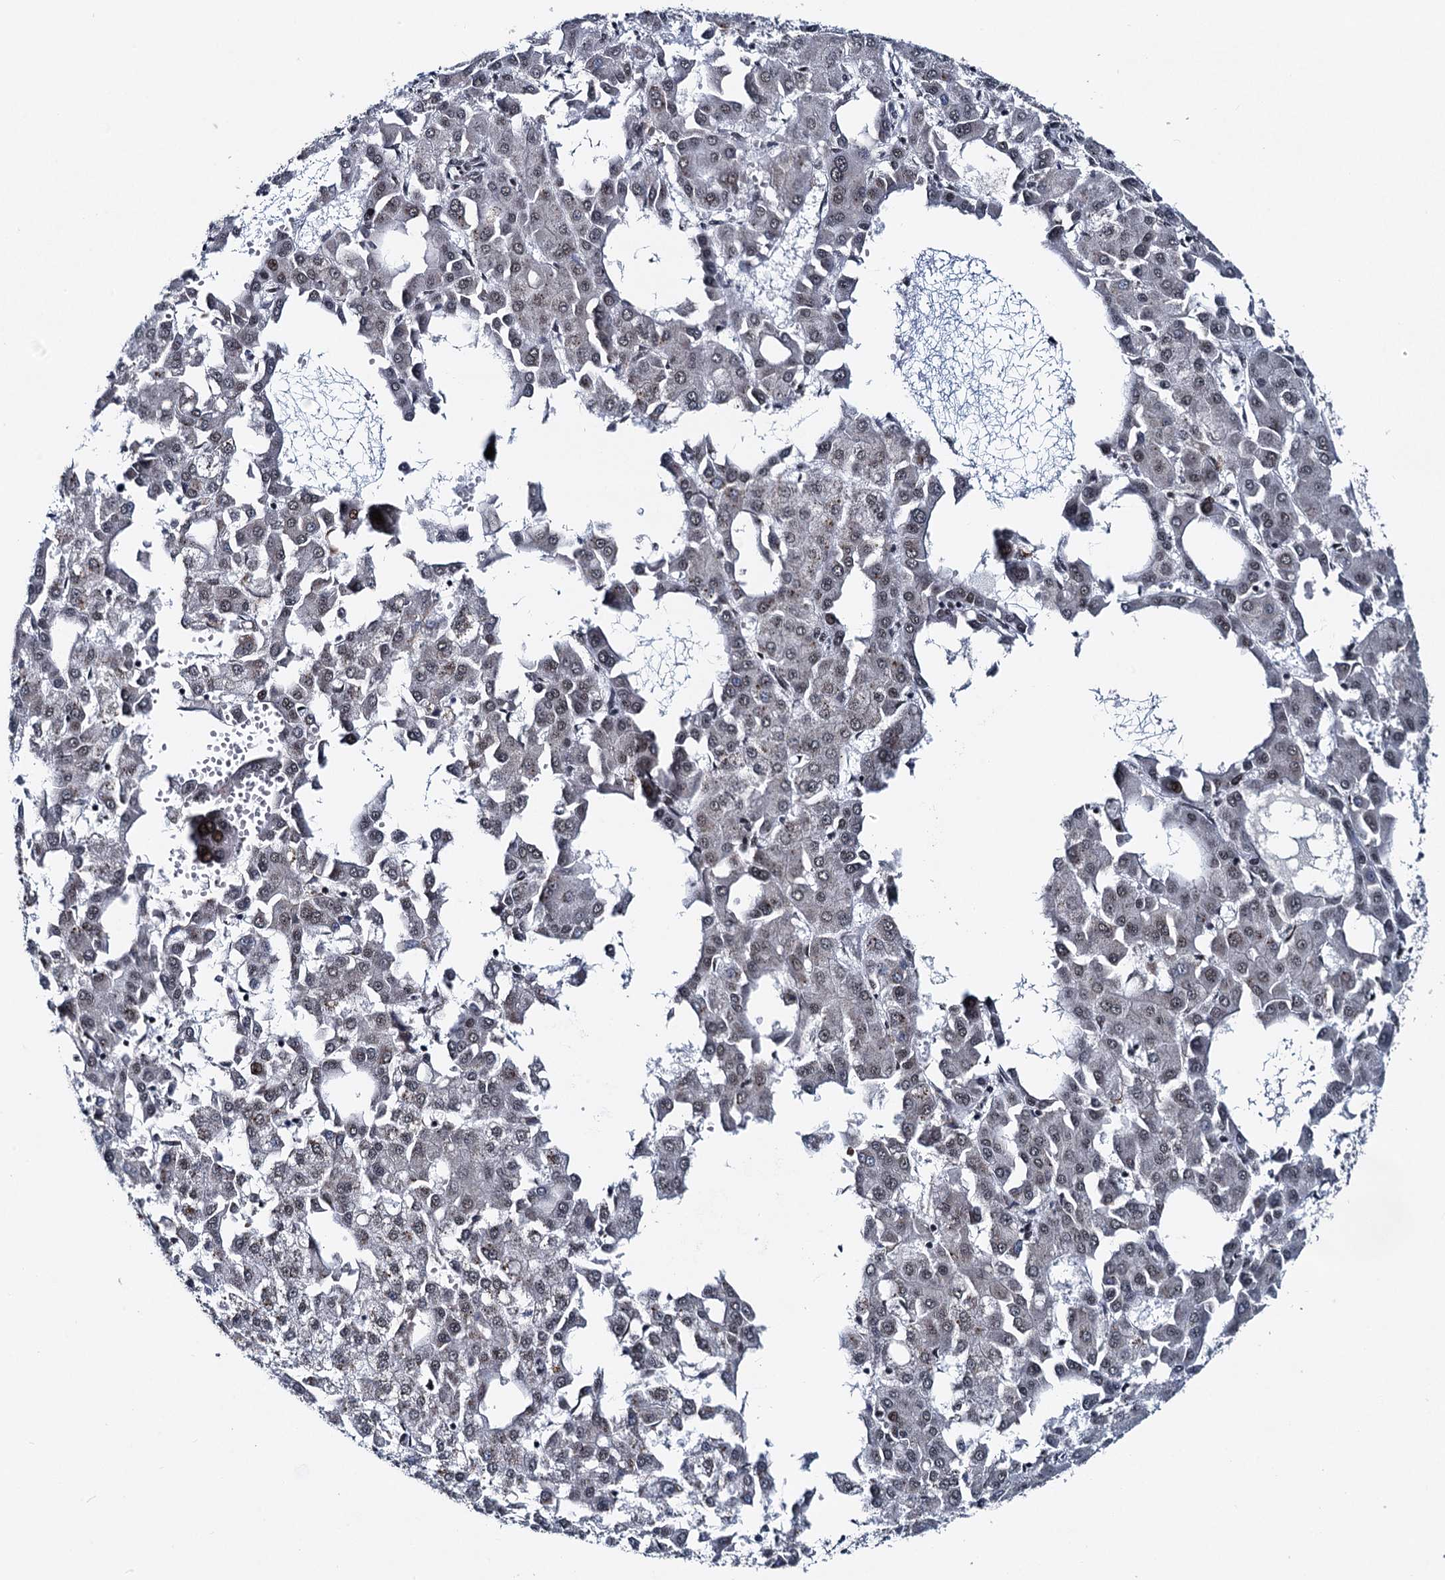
{"staining": {"intensity": "weak", "quantity": "25%-75%", "location": "nuclear"}, "tissue": "liver cancer", "cell_type": "Tumor cells", "image_type": "cancer", "snomed": [{"axis": "morphology", "description": "Carcinoma, Hepatocellular, NOS"}, {"axis": "topography", "description": "Liver"}], "caption": "DAB (3,3'-diaminobenzidine) immunohistochemical staining of human liver cancer (hepatocellular carcinoma) reveals weak nuclear protein expression in approximately 25%-75% of tumor cells.", "gene": "RUFY2", "patient": {"sex": "male", "age": 47}}